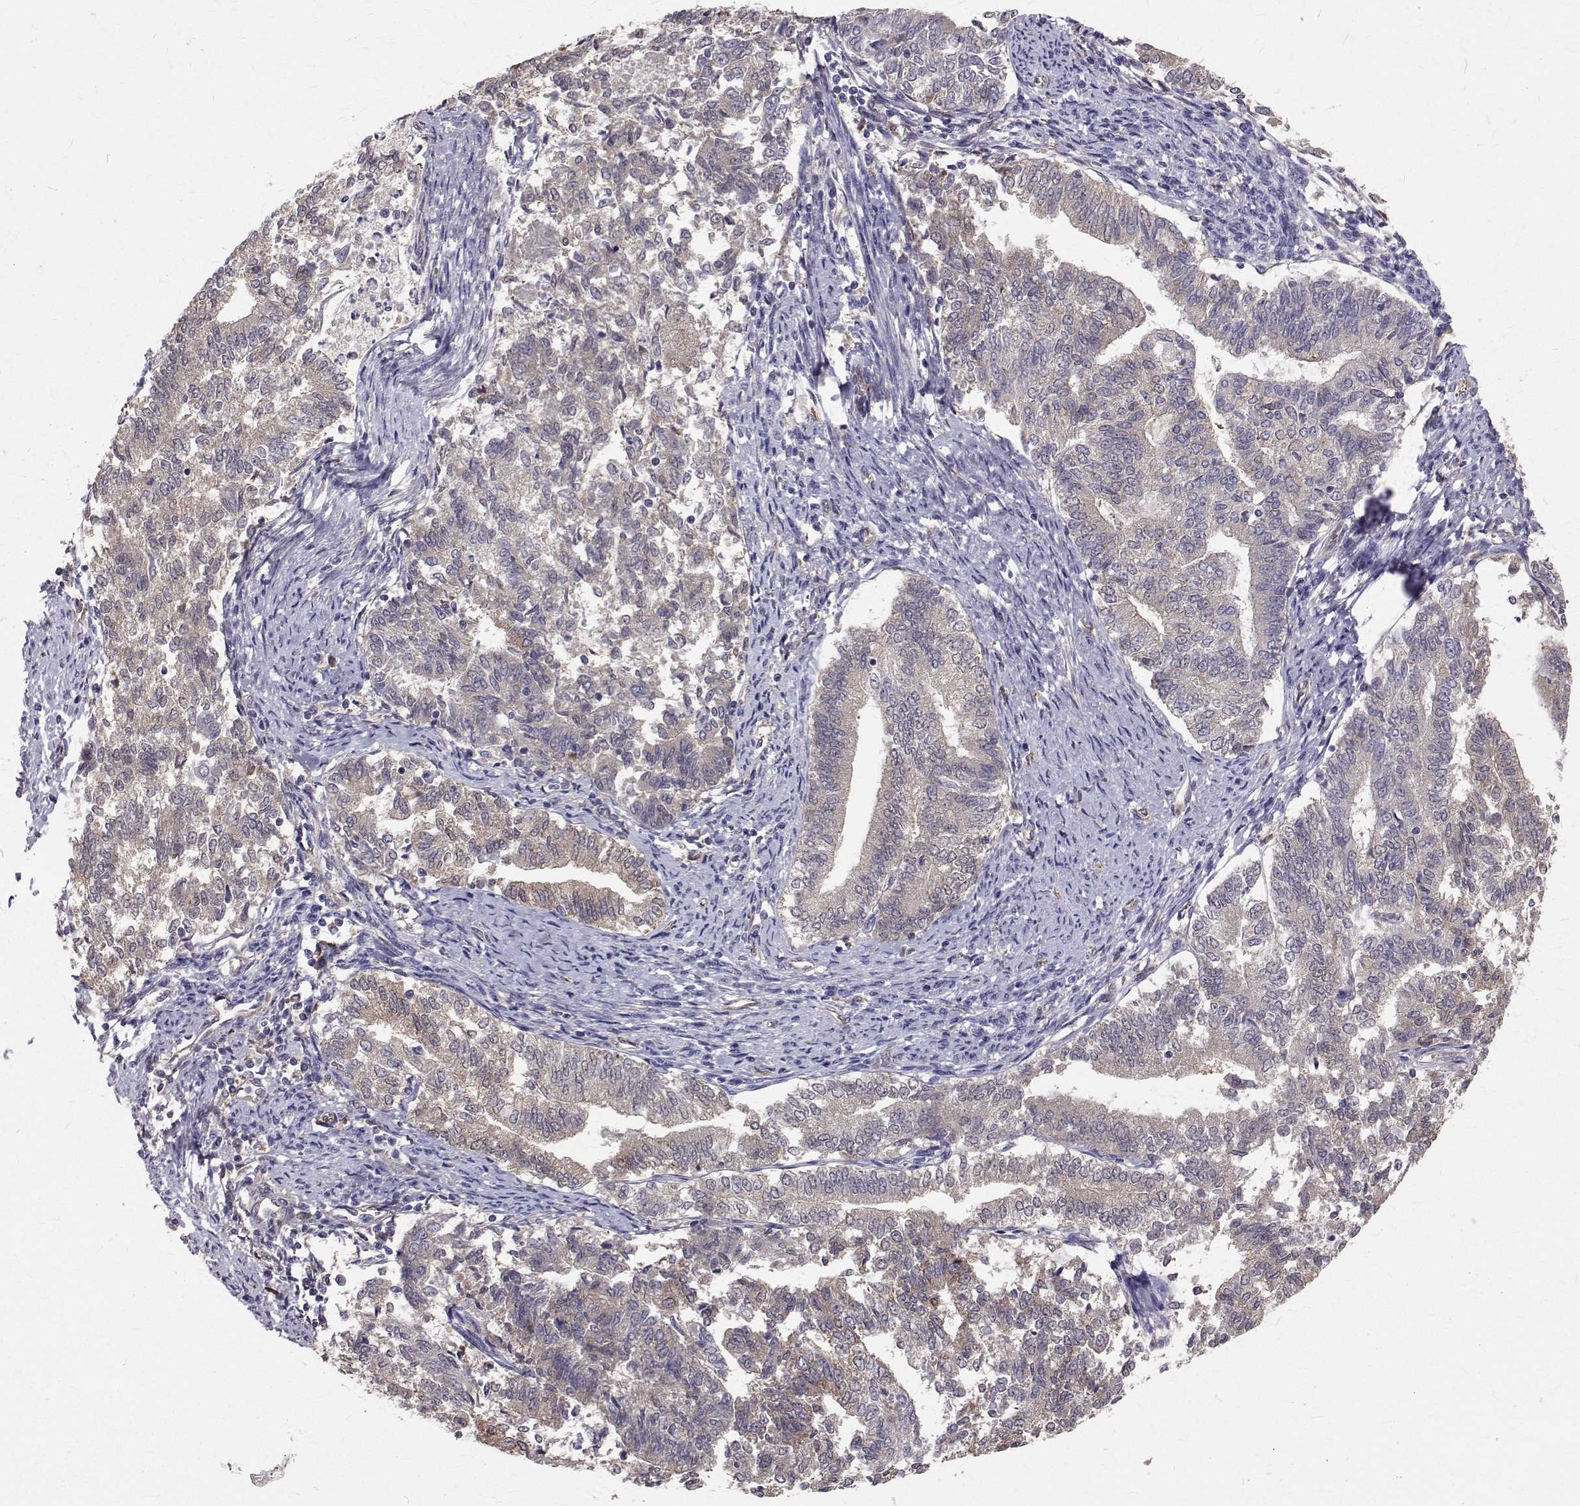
{"staining": {"intensity": "weak", "quantity": "25%-75%", "location": "cytoplasmic/membranous"}, "tissue": "endometrial cancer", "cell_type": "Tumor cells", "image_type": "cancer", "snomed": [{"axis": "morphology", "description": "Adenocarcinoma, NOS"}, {"axis": "topography", "description": "Endometrium"}], "caption": "Human adenocarcinoma (endometrial) stained for a protein (brown) demonstrates weak cytoplasmic/membranous positive staining in about 25%-75% of tumor cells.", "gene": "FARSB", "patient": {"sex": "female", "age": 65}}